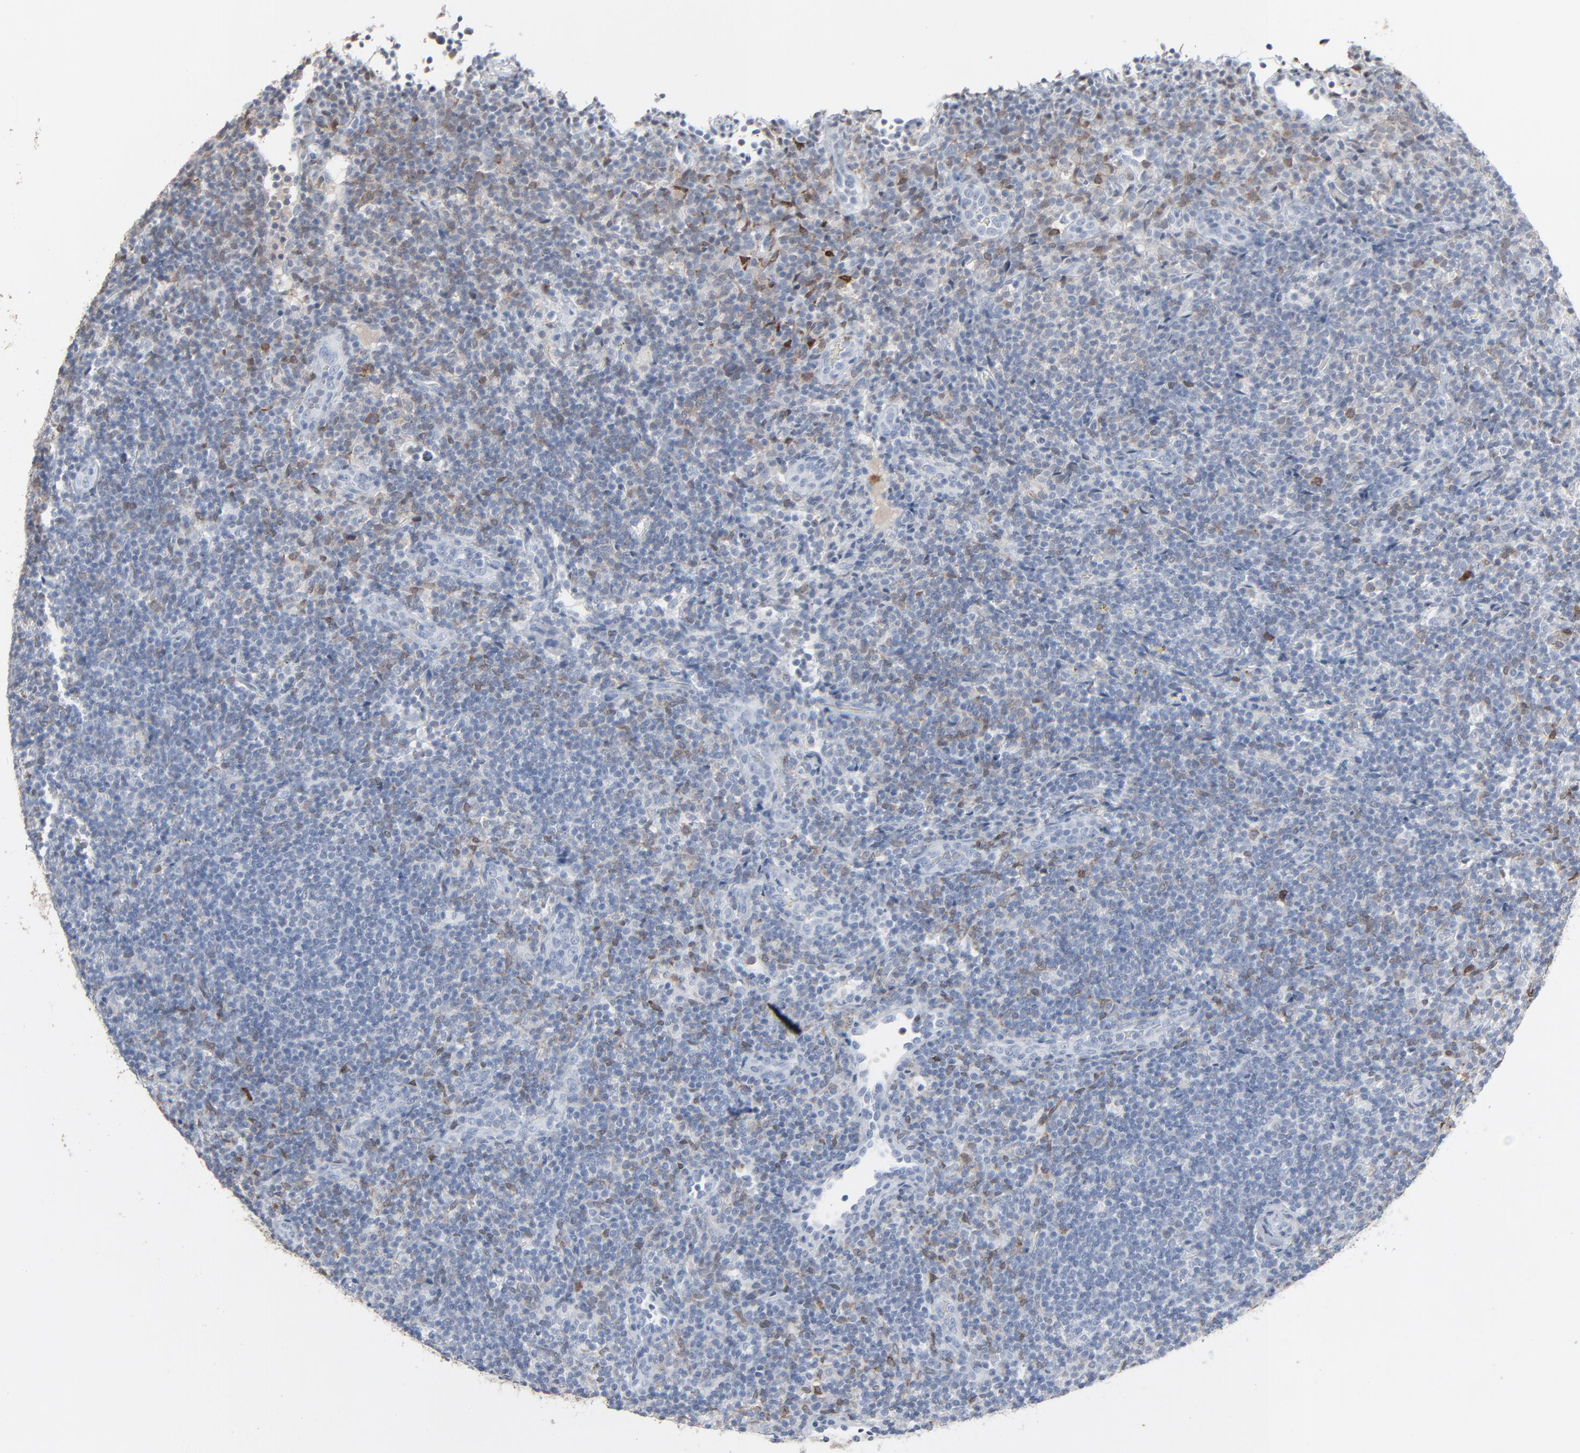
{"staining": {"intensity": "weak", "quantity": "25%-75%", "location": "cytoplasmic/membranous"}, "tissue": "lymphoma", "cell_type": "Tumor cells", "image_type": "cancer", "snomed": [{"axis": "morphology", "description": "Malignant lymphoma, non-Hodgkin's type, Low grade"}, {"axis": "topography", "description": "Lymph node"}], "caption": "The immunohistochemical stain highlights weak cytoplasmic/membranous staining in tumor cells of lymphoma tissue.", "gene": "PHGDH", "patient": {"sex": "female", "age": 76}}